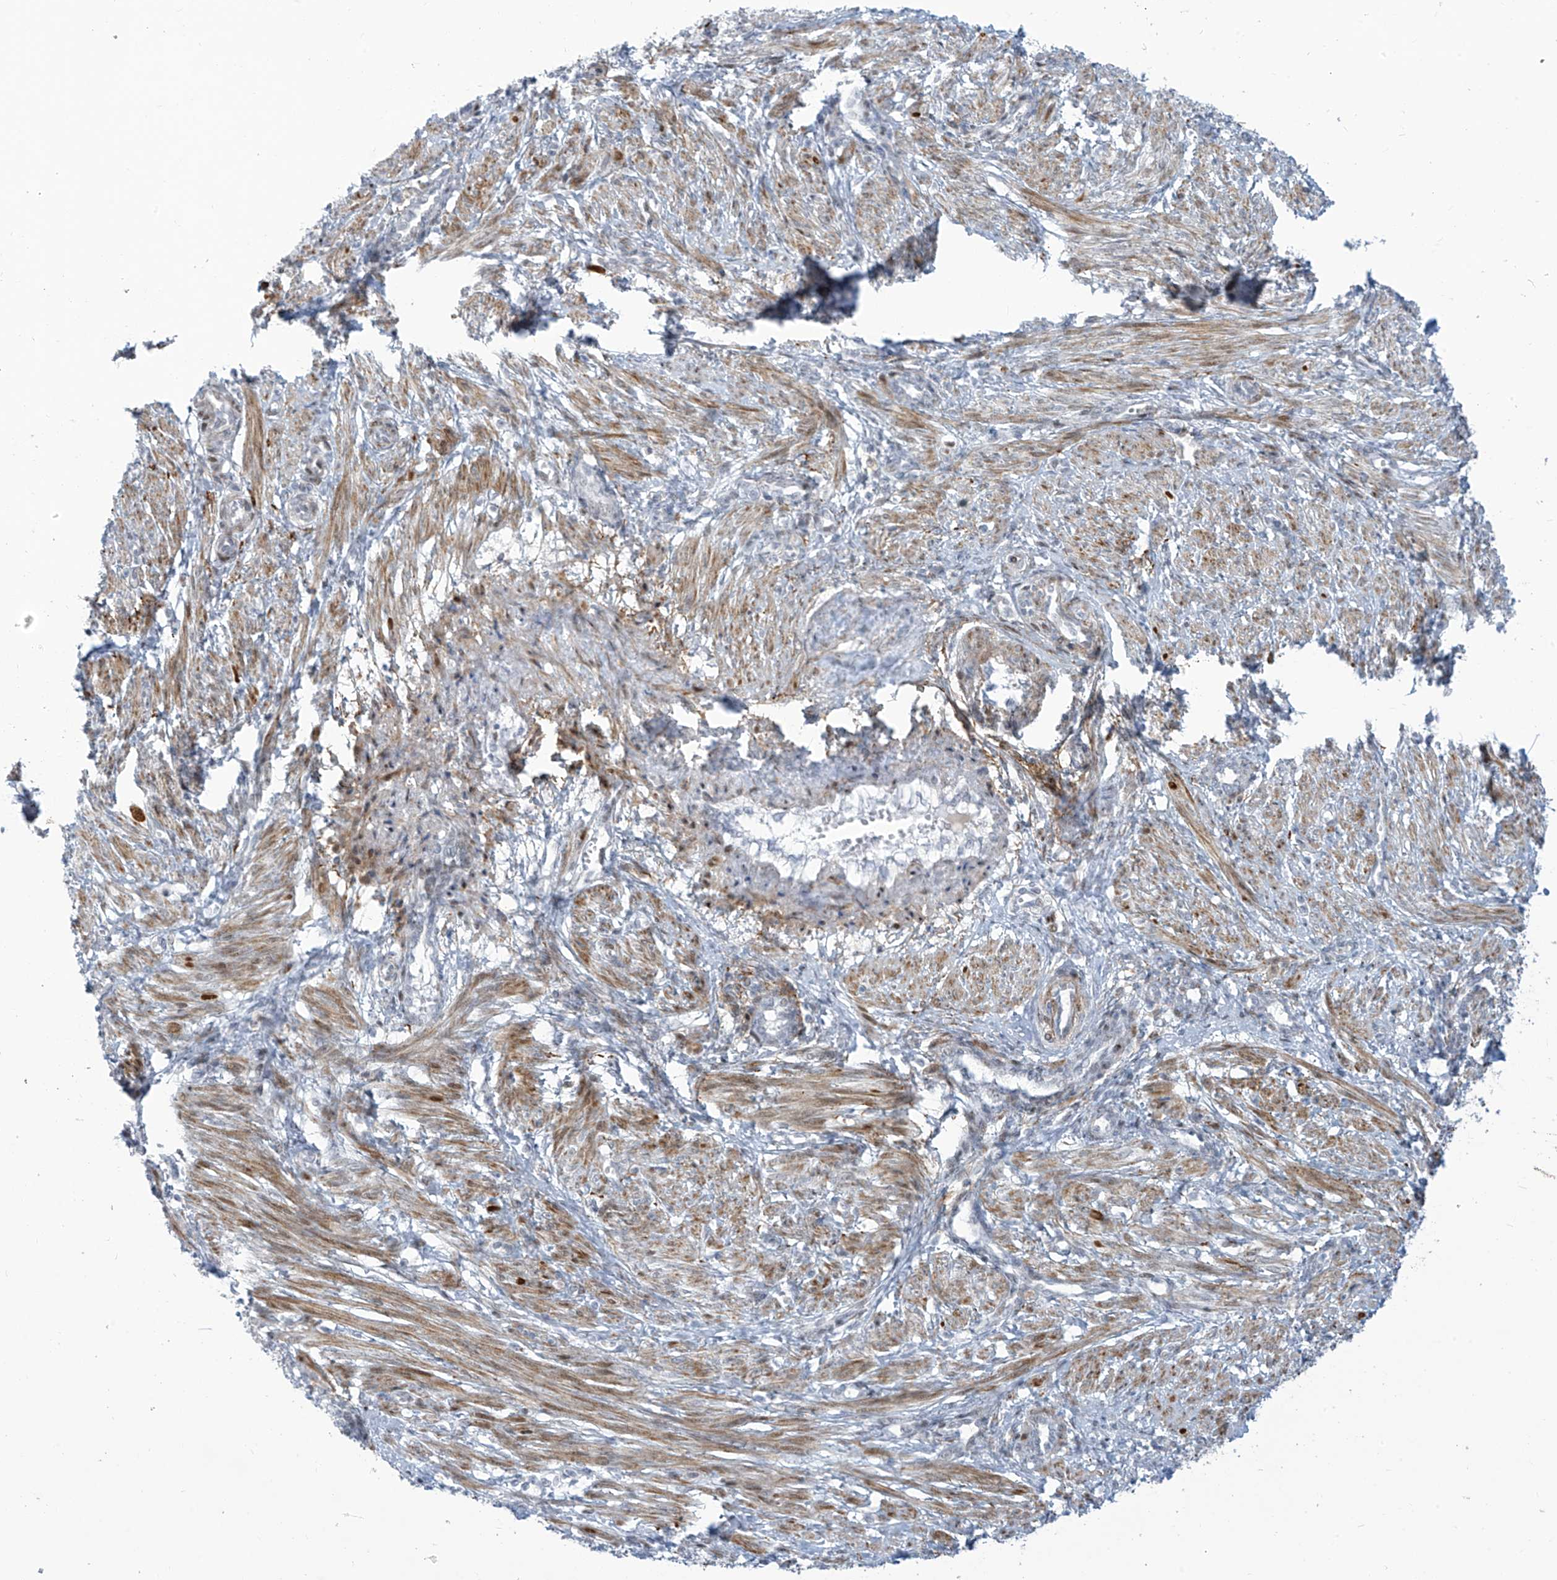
{"staining": {"intensity": "moderate", "quantity": ">75%", "location": "cytoplasmic/membranous"}, "tissue": "smooth muscle", "cell_type": "Smooth muscle cells", "image_type": "normal", "snomed": [{"axis": "morphology", "description": "Normal tissue, NOS"}, {"axis": "topography", "description": "Endometrium"}], "caption": "About >75% of smooth muscle cells in benign human smooth muscle display moderate cytoplasmic/membranous protein staining as visualized by brown immunohistochemical staining.", "gene": "LIN9", "patient": {"sex": "female", "age": 33}}